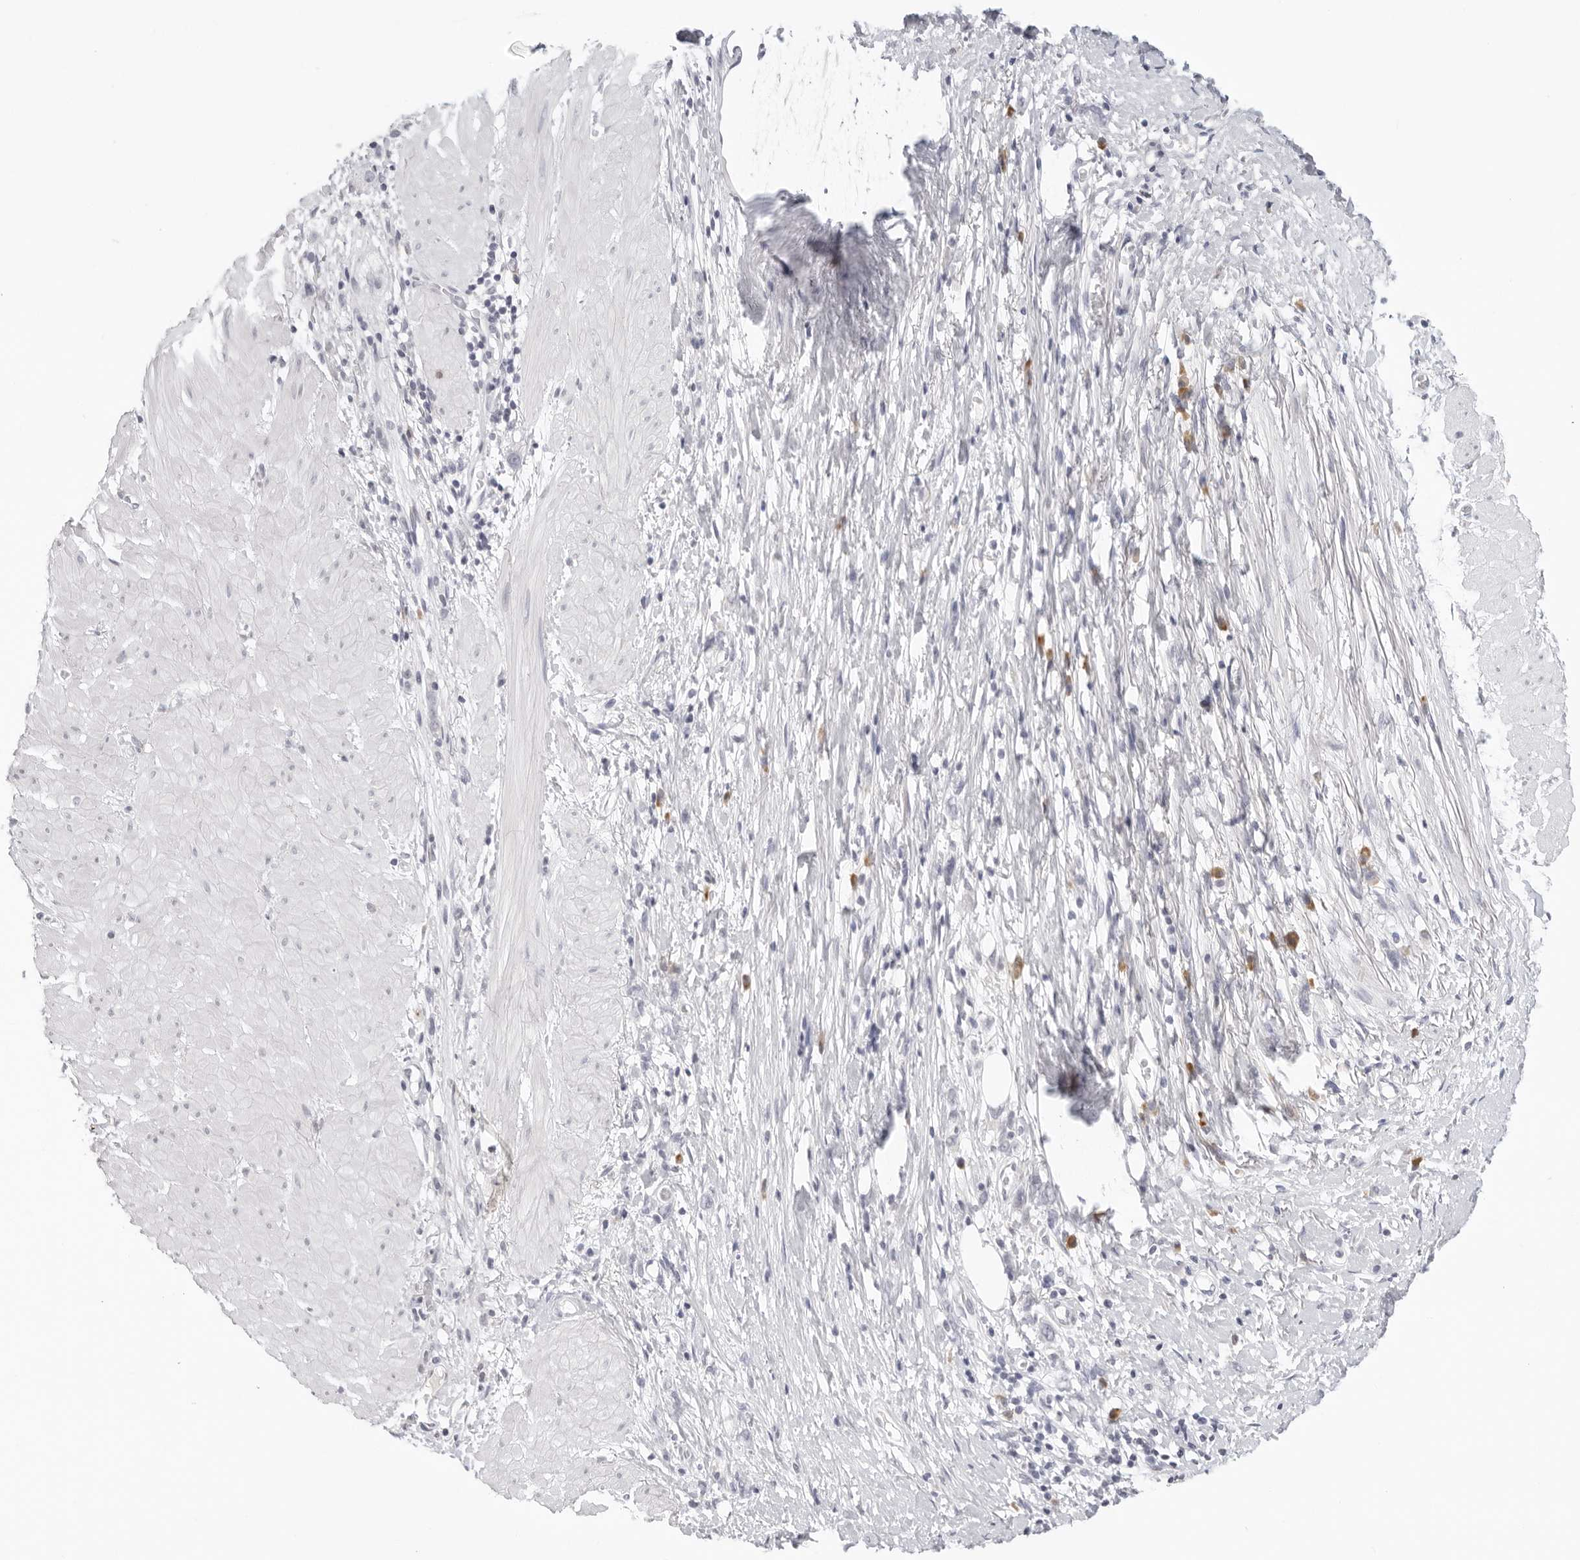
{"staining": {"intensity": "negative", "quantity": "none", "location": "none"}, "tissue": "stomach cancer", "cell_type": "Tumor cells", "image_type": "cancer", "snomed": [{"axis": "morphology", "description": "Adenocarcinoma, NOS"}, {"axis": "topography", "description": "Stomach"}], "caption": "An IHC image of stomach cancer is shown. There is no staining in tumor cells of stomach cancer.", "gene": "EDN2", "patient": {"sex": "female", "age": 76}}